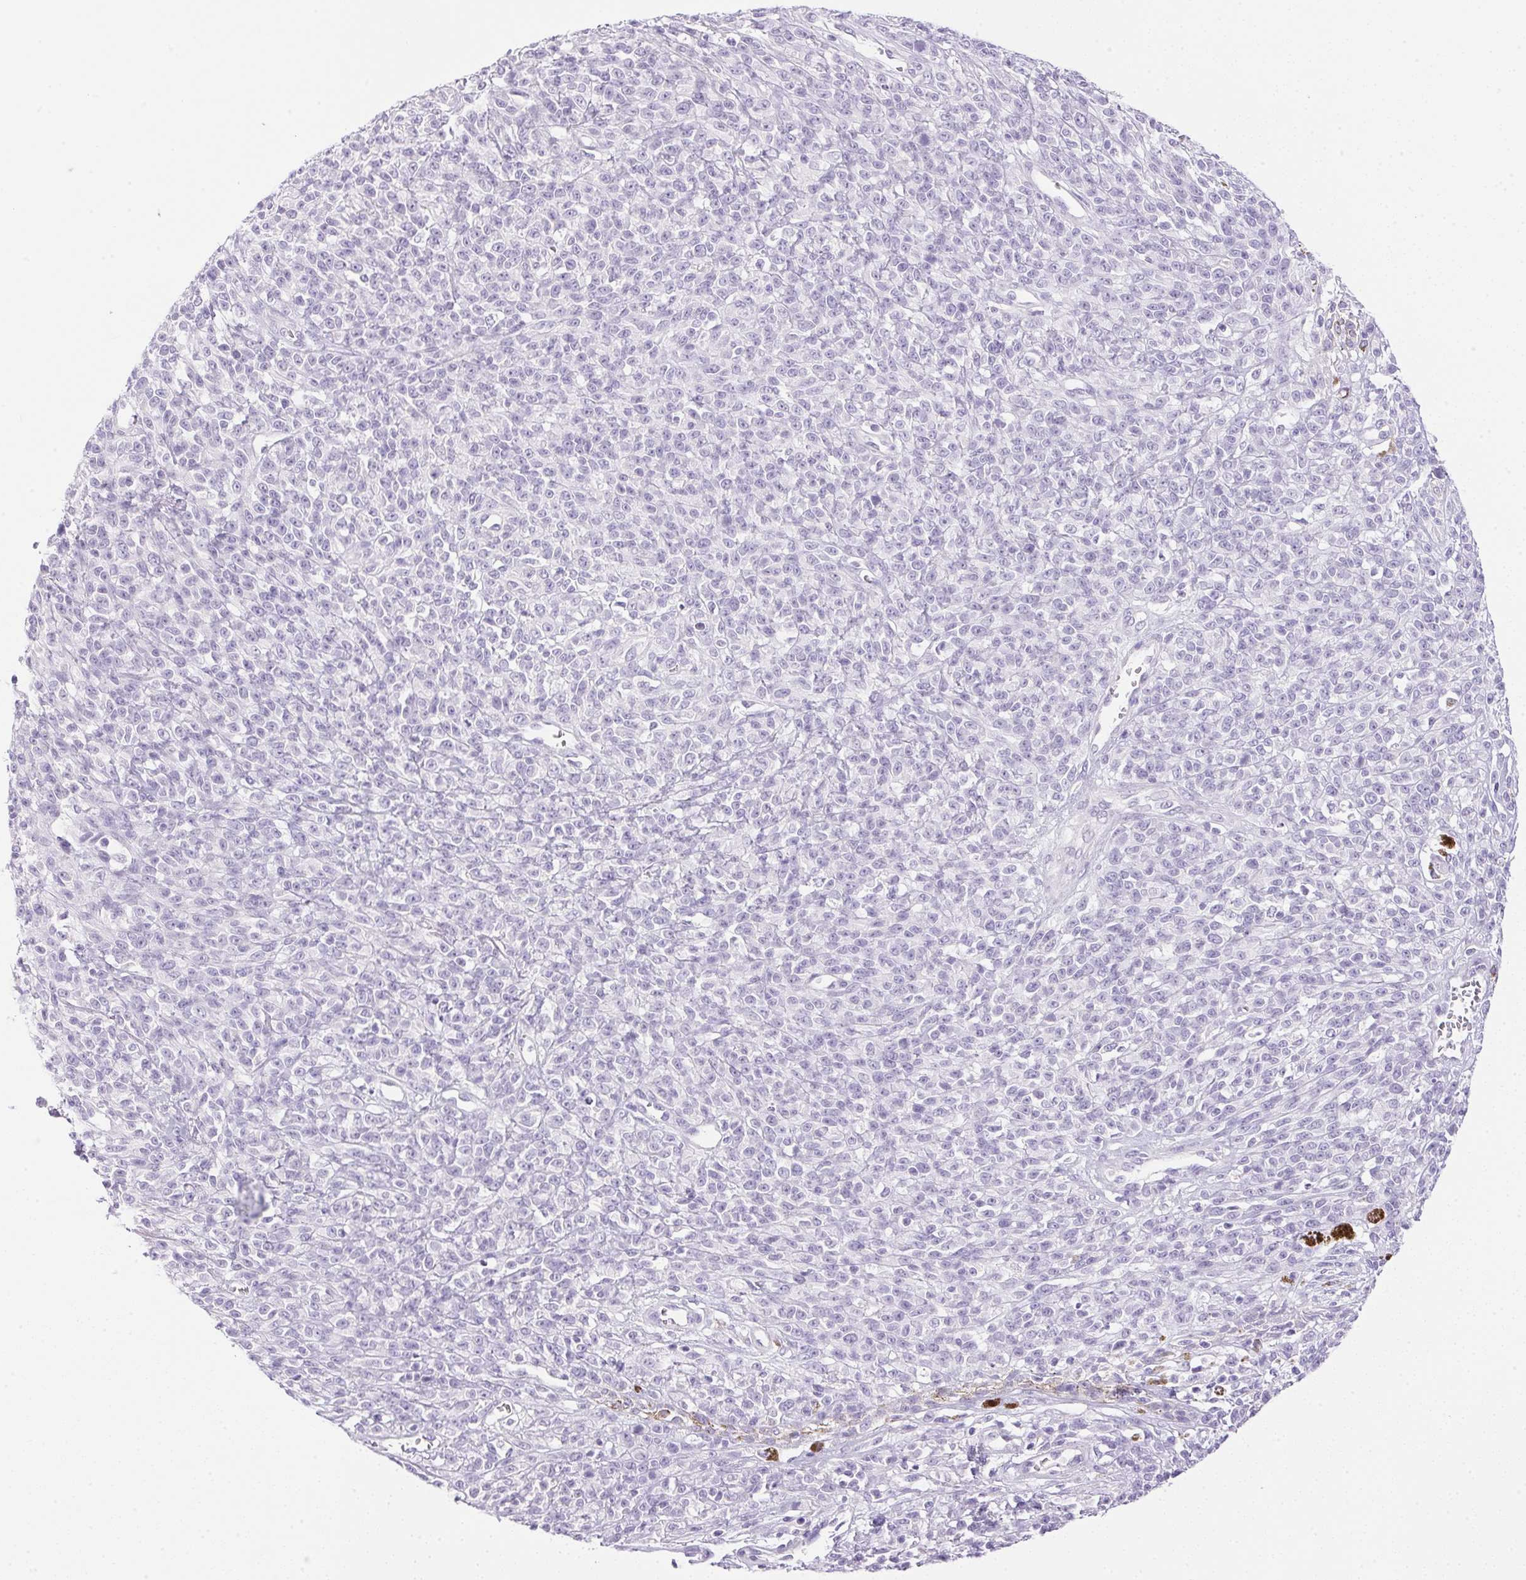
{"staining": {"intensity": "negative", "quantity": "none", "location": "none"}, "tissue": "melanoma", "cell_type": "Tumor cells", "image_type": "cancer", "snomed": [{"axis": "morphology", "description": "Malignant melanoma, NOS"}, {"axis": "topography", "description": "Skin"}, {"axis": "topography", "description": "Skin of trunk"}], "caption": "An image of human malignant melanoma is negative for staining in tumor cells. (DAB immunohistochemistry (IHC) visualized using brightfield microscopy, high magnification).", "gene": "ATP6V0A4", "patient": {"sex": "male", "age": 74}}